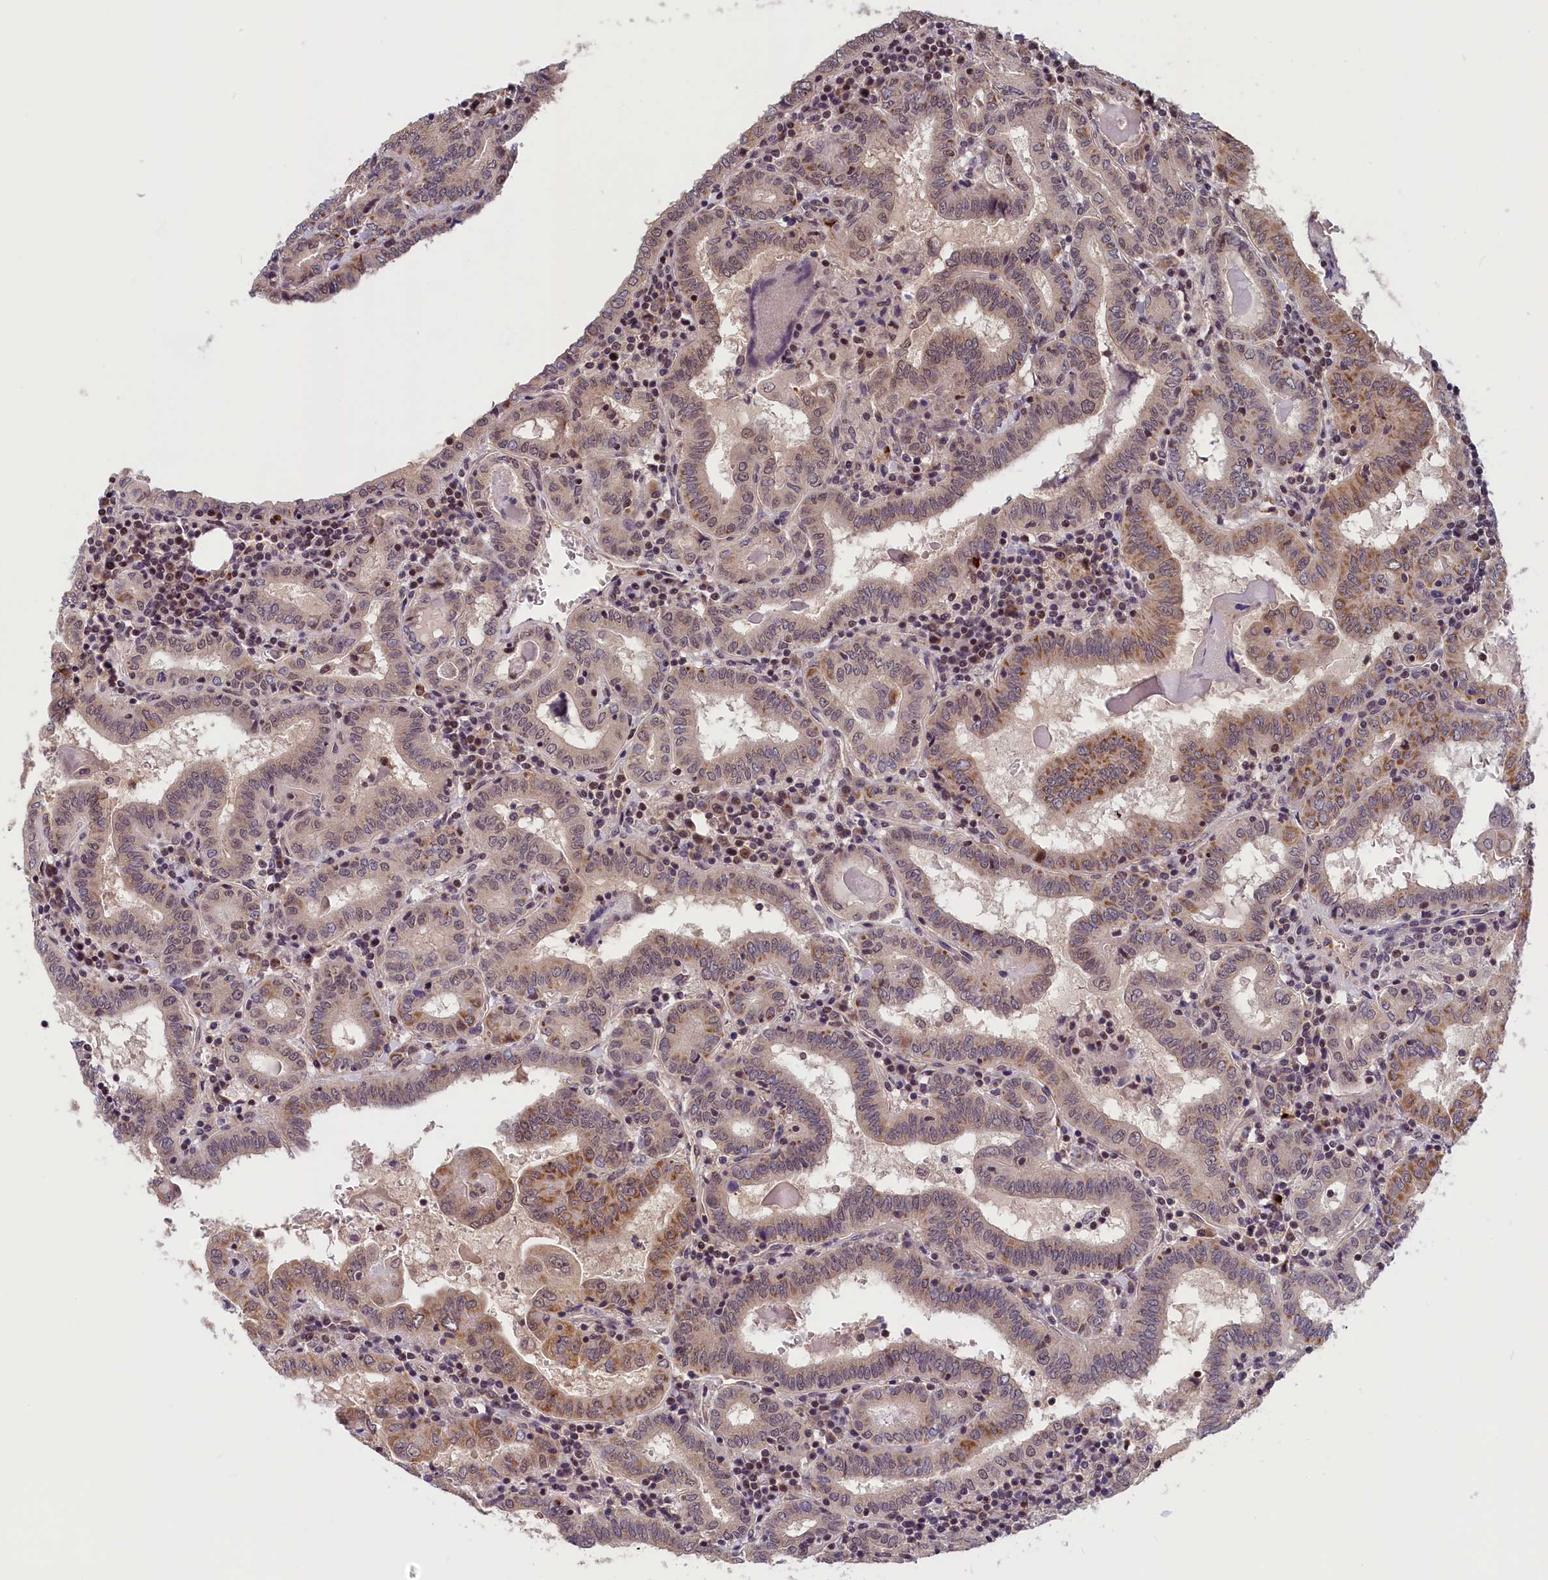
{"staining": {"intensity": "weak", "quantity": "25%-75%", "location": "cytoplasmic/membranous,nuclear"}, "tissue": "thyroid cancer", "cell_type": "Tumor cells", "image_type": "cancer", "snomed": [{"axis": "morphology", "description": "Papillary adenocarcinoma, NOS"}, {"axis": "topography", "description": "Thyroid gland"}], "caption": "Thyroid cancer stained with immunohistochemistry displays weak cytoplasmic/membranous and nuclear expression in about 25%-75% of tumor cells. The staining was performed using DAB, with brown indicating positive protein expression. Nuclei are stained blue with hematoxylin.", "gene": "KCNK6", "patient": {"sex": "female", "age": 72}}